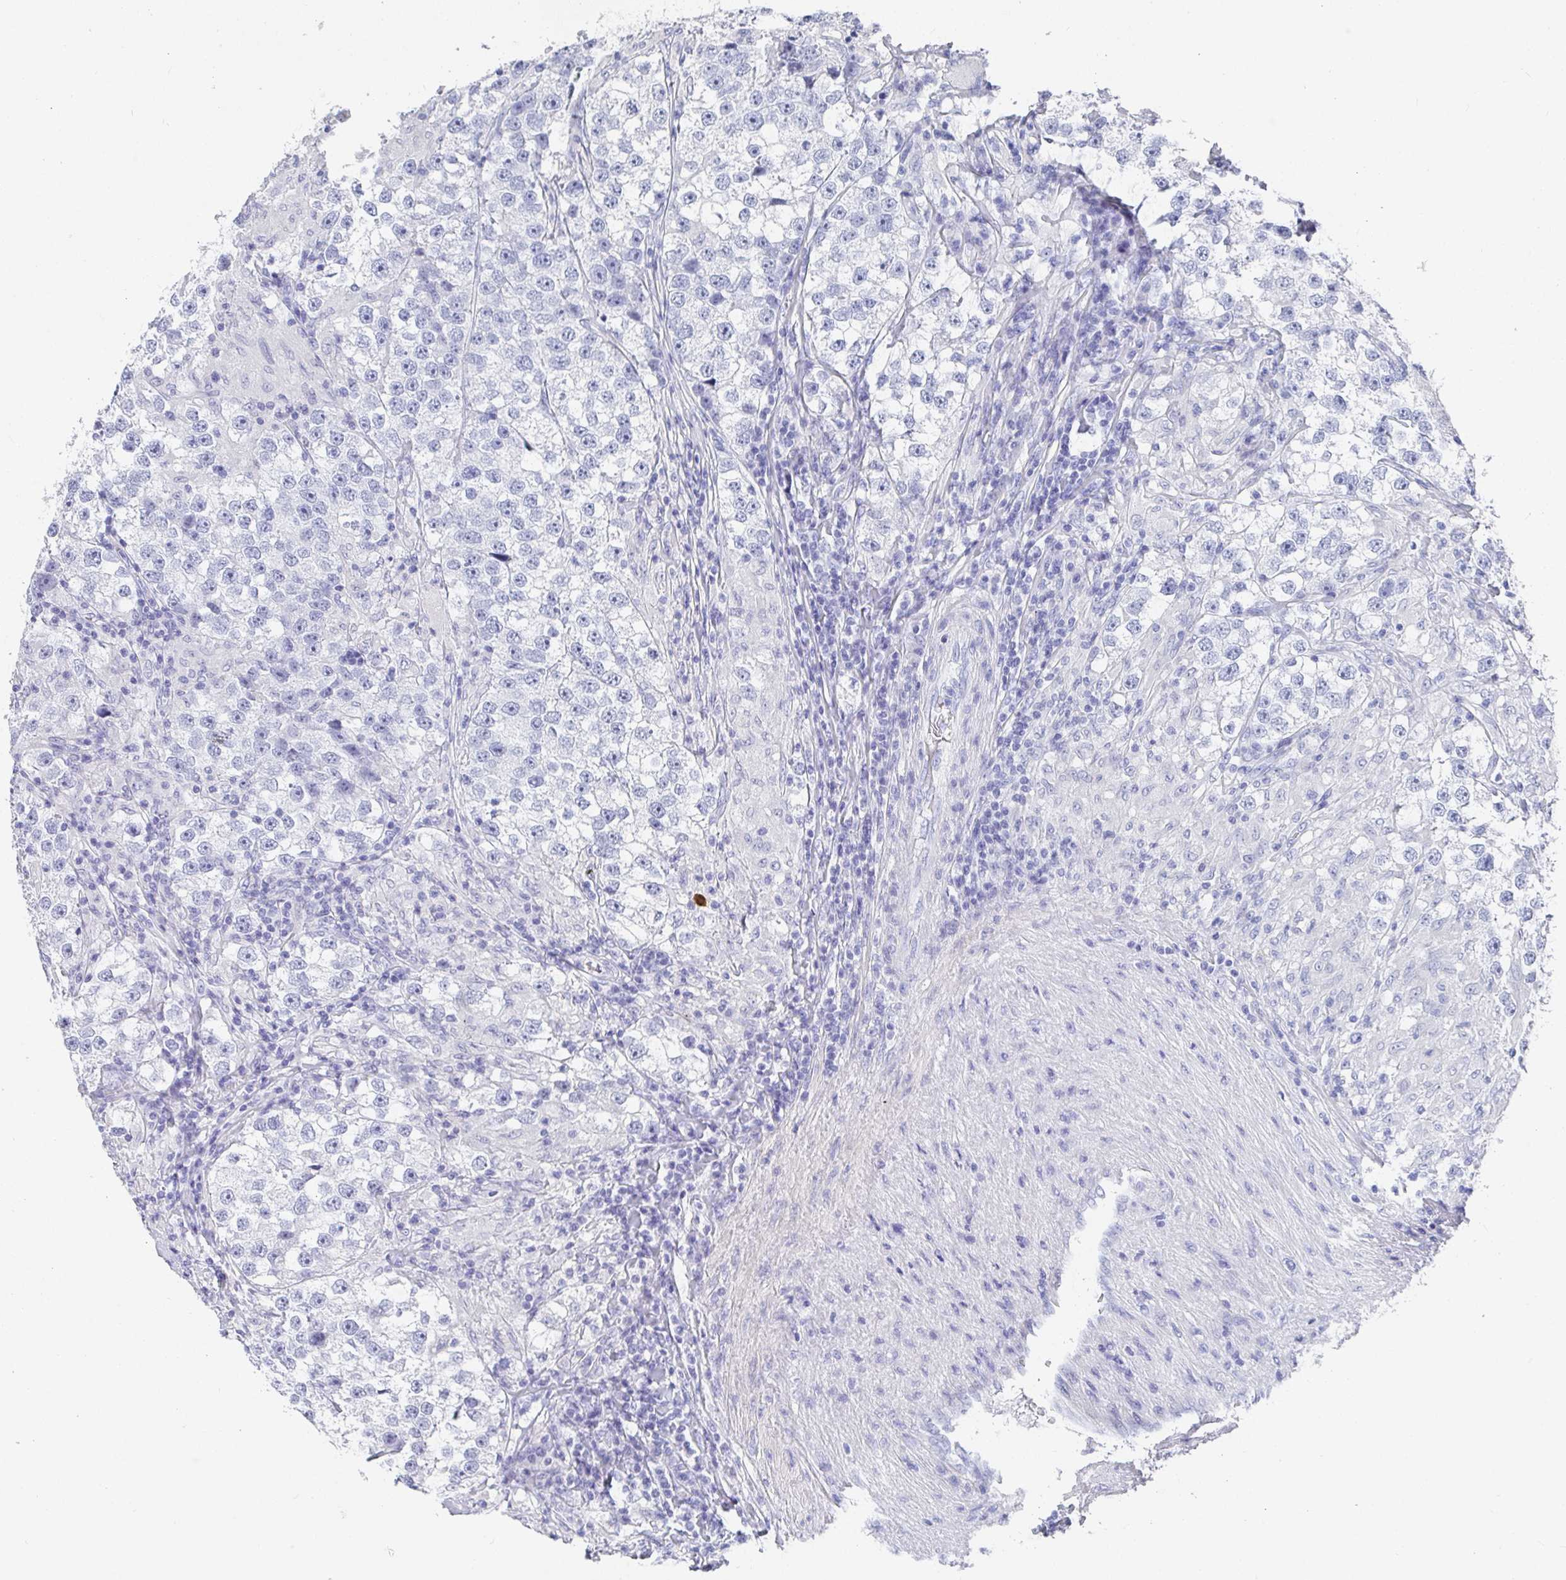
{"staining": {"intensity": "negative", "quantity": "none", "location": "none"}, "tissue": "testis cancer", "cell_type": "Tumor cells", "image_type": "cancer", "snomed": [{"axis": "morphology", "description": "Seminoma, NOS"}, {"axis": "topography", "description": "Testis"}], "caption": "Histopathology image shows no protein expression in tumor cells of testis cancer tissue.", "gene": "GRIA1", "patient": {"sex": "male", "age": 46}}